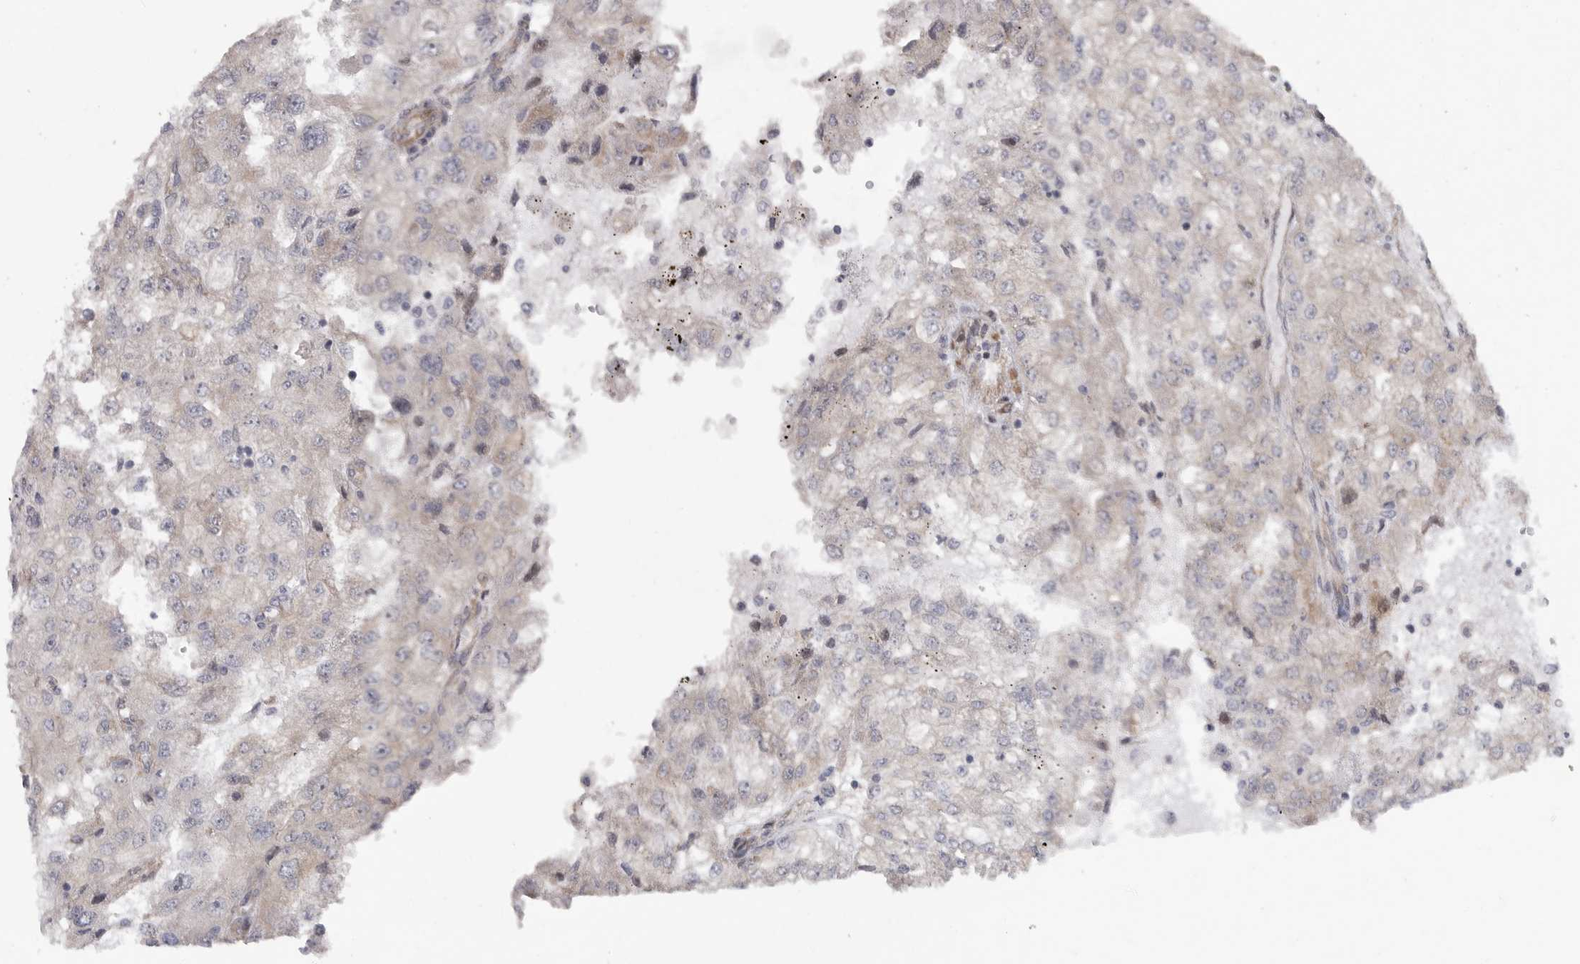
{"staining": {"intensity": "negative", "quantity": "none", "location": "none"}, "tissue": "renal cancer", "cell_type": "Tumor cells", "image_type": "cancer", "snomed": [{"axis": "morphology", "description": "Adenocarcinoma, NOS"}, {"axis": "topography", "description": "Kidney"}], "caption": "IHC photomicrograph of human adenocarcinoma (renal) stained for a protein (brown), which displays no staining in tumor cells.", "gene": "FBXO43", "patient": {"sex": "female", "age": 54}}